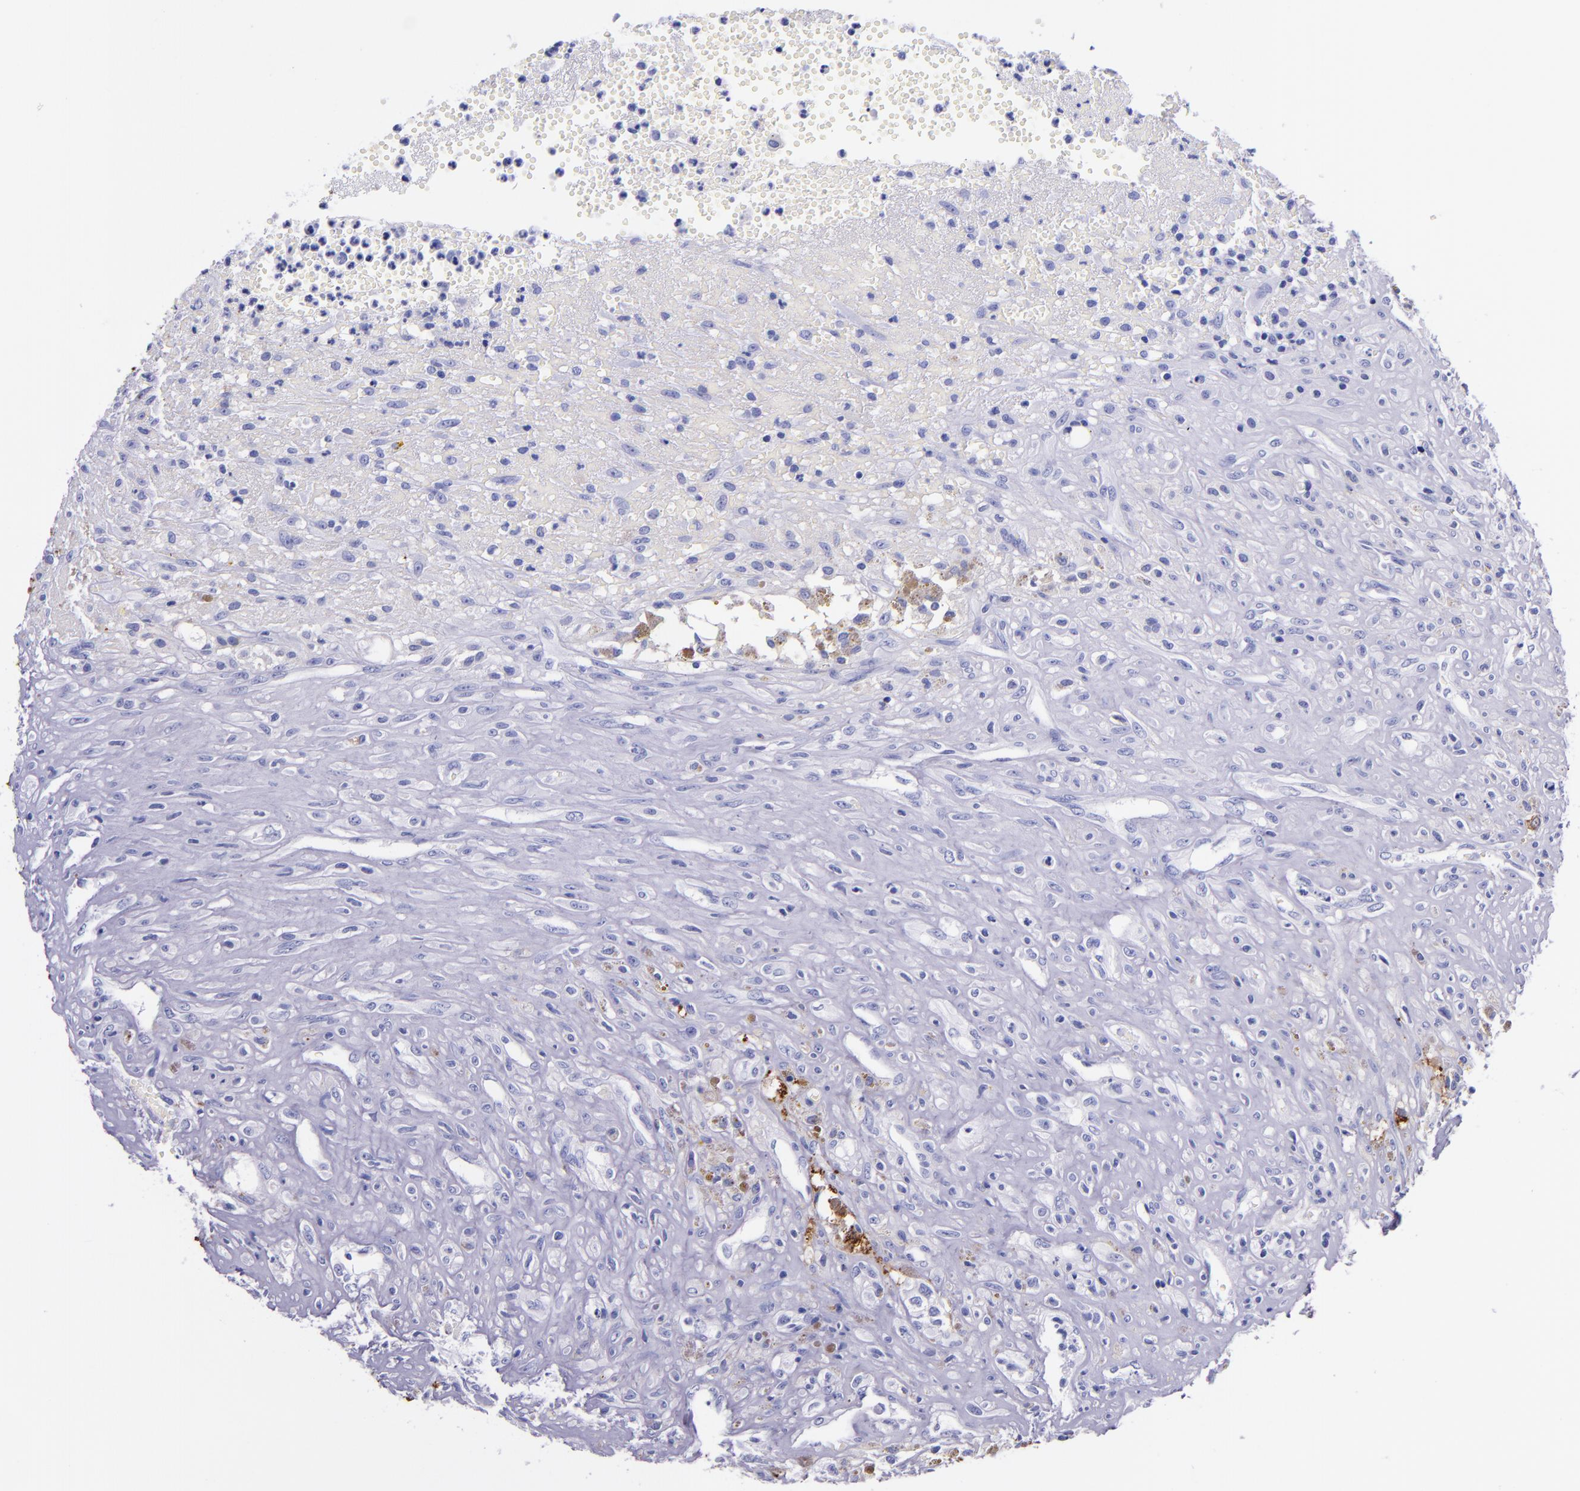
{"staining": {"intensity": "negative", "quantity": "none", "location": "none"}, "tissue": "glioma", "cell_type": "Tumor cells", "image_type": "cancer", "snomed": [{"axis": "morphology", "description": "Glioma, malignant, High grade"}, {"axis": "topography", "description": "Brain"}], "caption": "Human glioma stained for a protein using immunohistochemistry demonstrates no staining in tumor cells.", "gene": "MBP", "patient": {"sex": "male", "age": 66}}